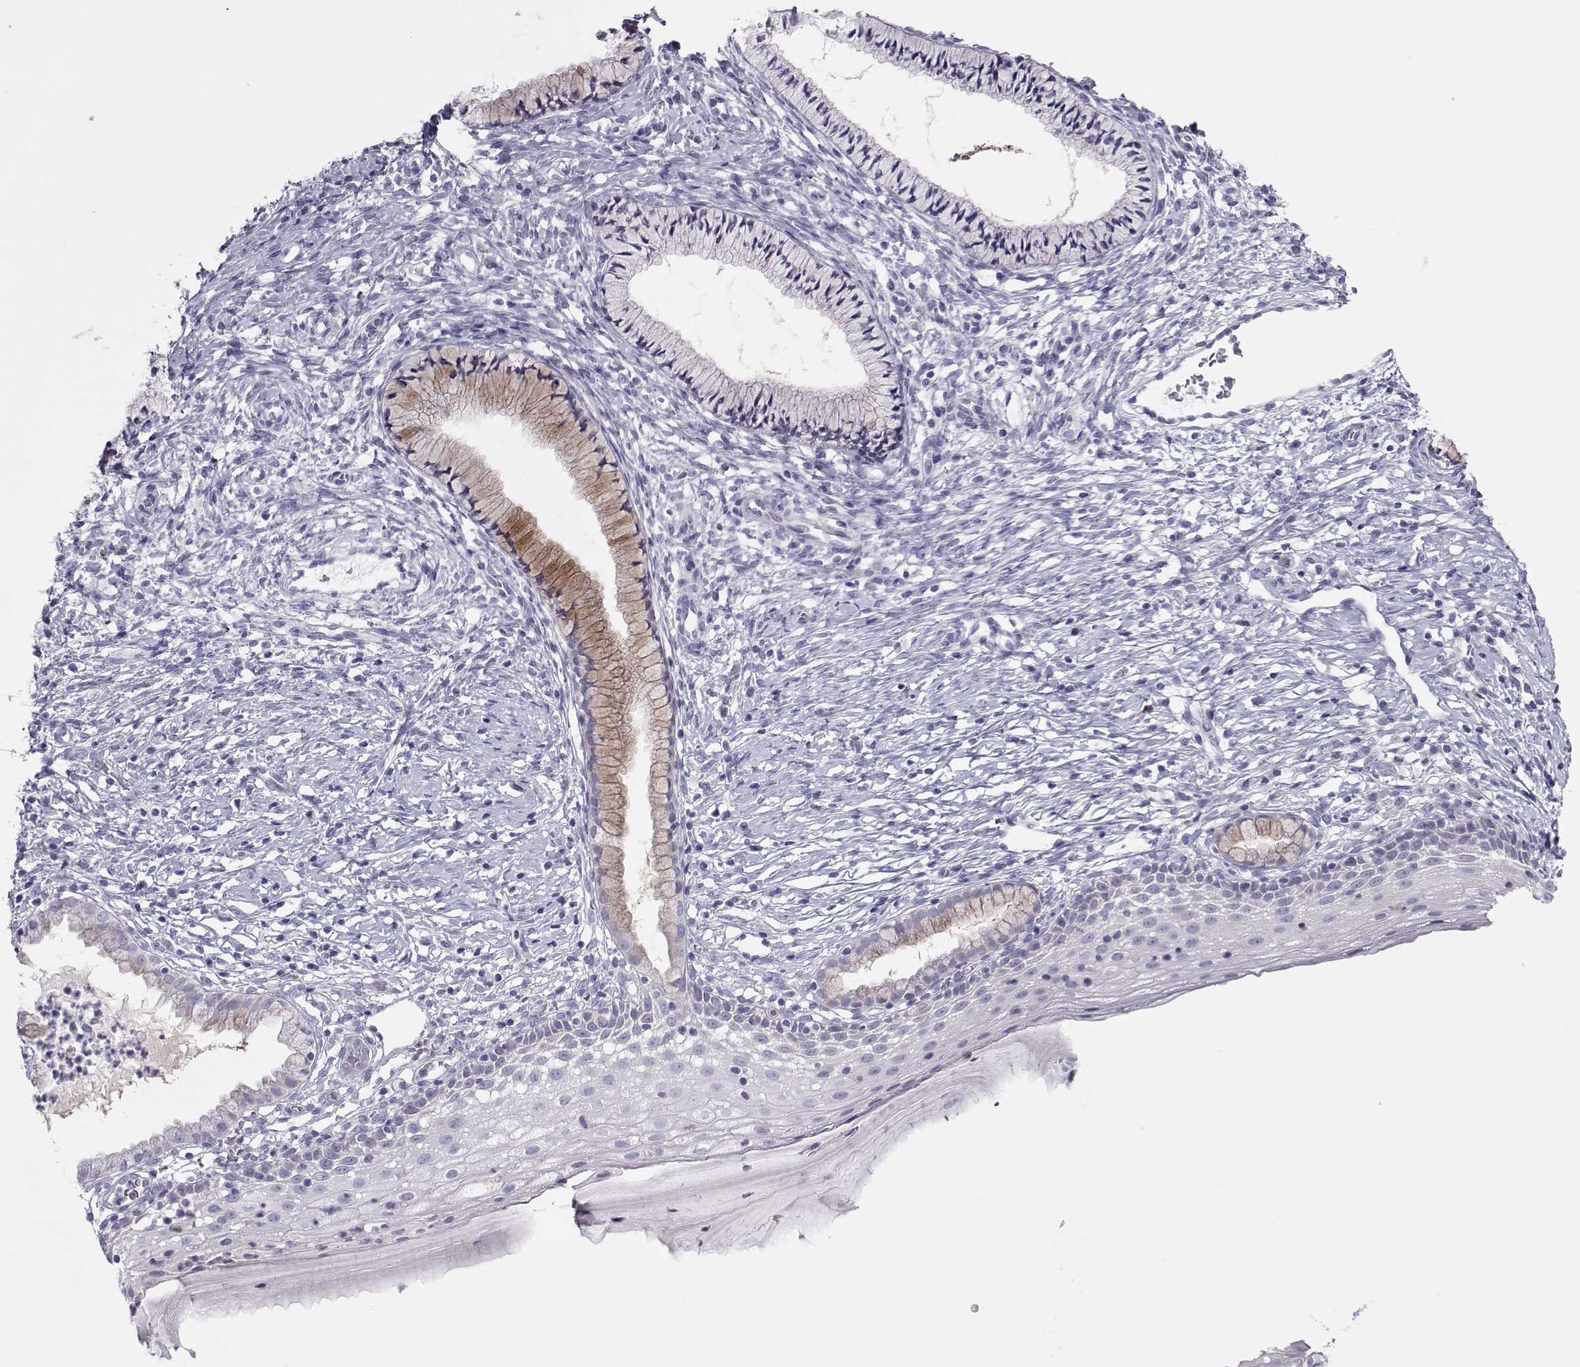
{"staining": {"intensity": "moderate", "quantity": "25%-75%", "location": "cytoplasmic/membranous"}, "tissue": "cervix", "cell_type": "Glandular cells", "image_type": "normal", "snomed": [{"axis": "morphology", "description": "Normal tissue, NOS"}, {"axis": "topography", "description": "Cervix"}], "caption": "Glandular cells exhibit medium levels of moderate cytoplasmic/membranous staining in about 25%-75% of cells in benign cervix. The protein of interest is stained brown, and the nuclei are stained in blue (DAB IHC with brightfield microscopy, high magnification).", "gene": "TRPM7", "patient": {"sex": "female", "age": 39}}